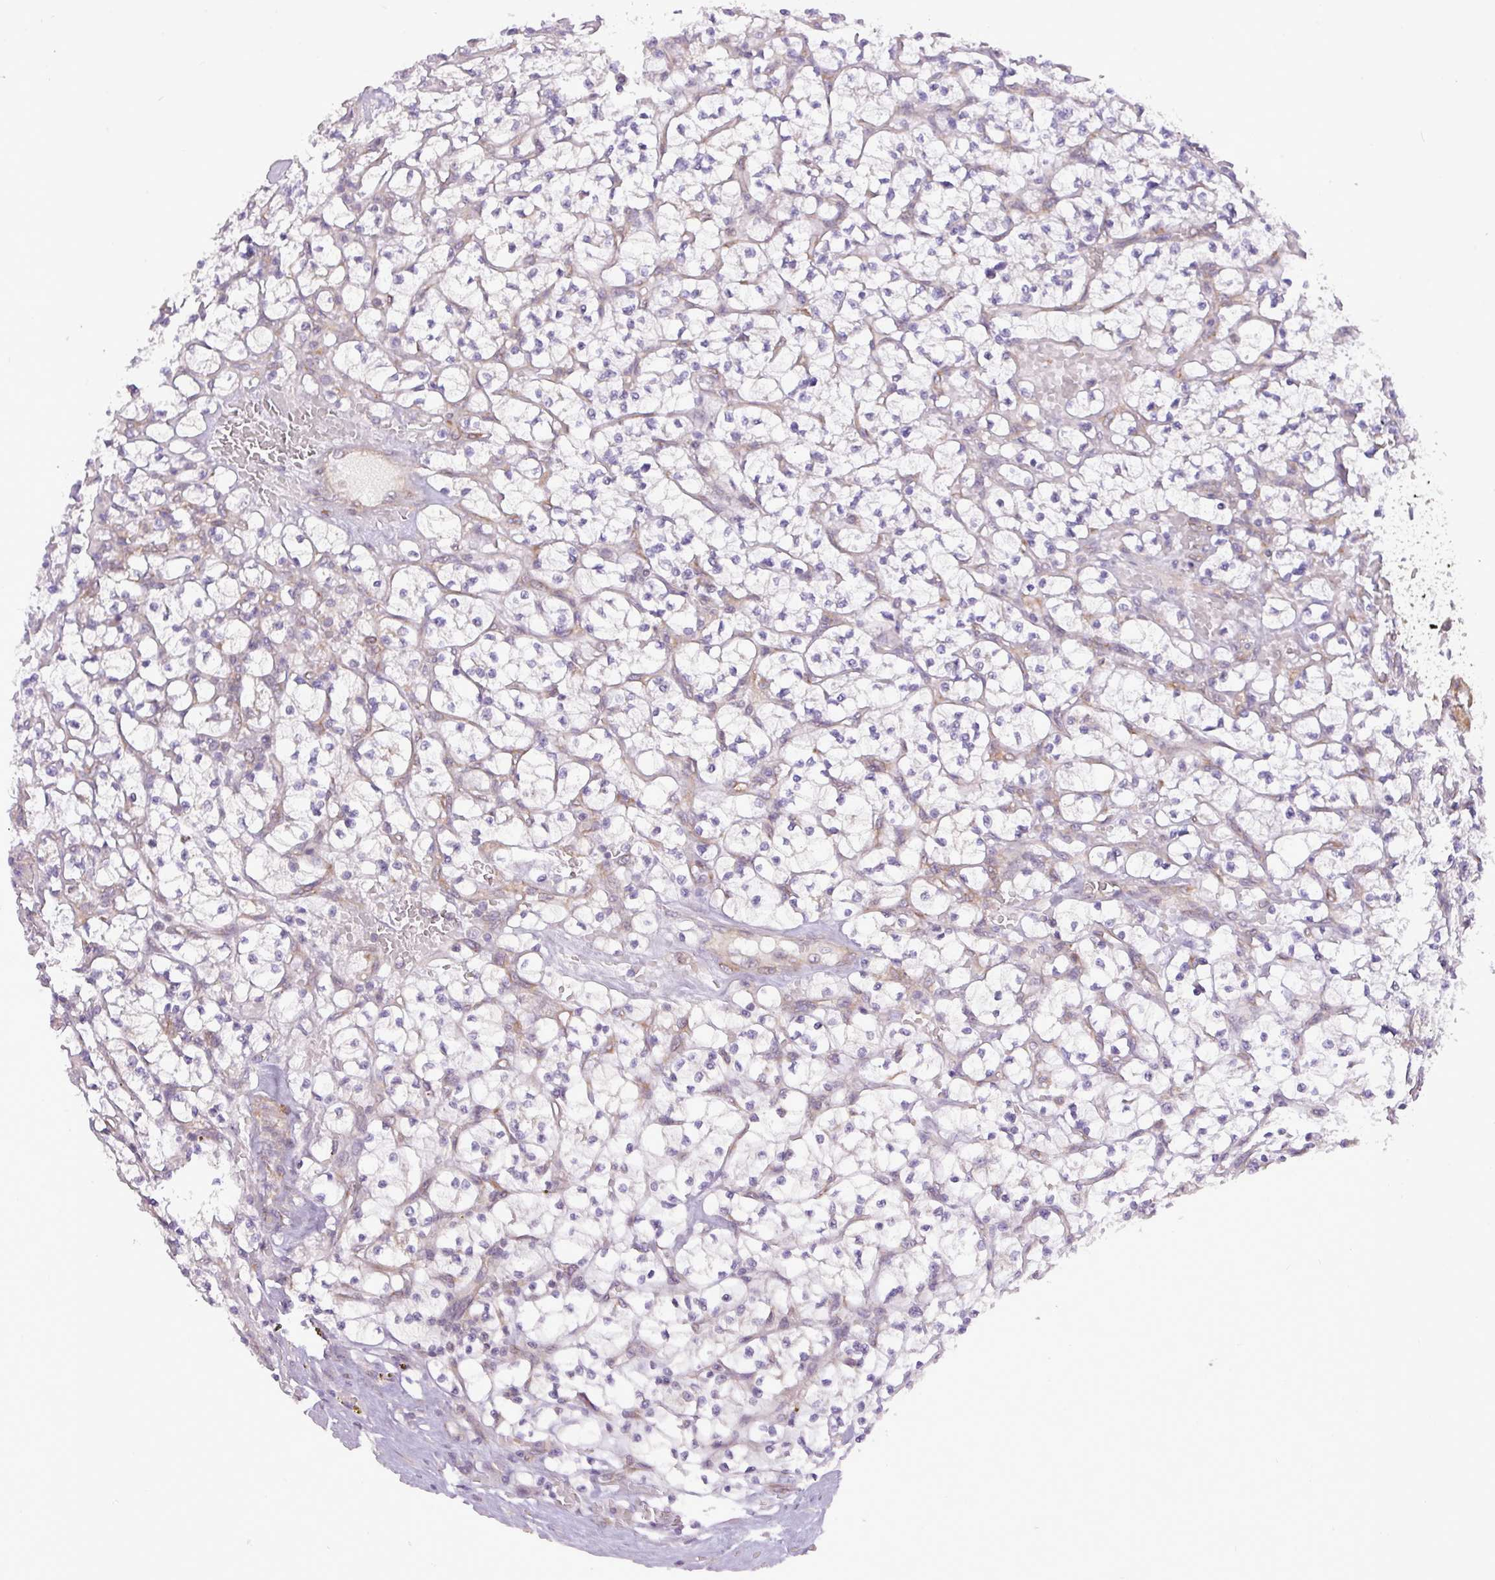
{"staining": {"intensity": "negative", "quantity": "none", "location": "none"}, "tissue": "renal cancer", "cell_type": "Tumor cells", "image_type": "cancer", "snomed": [{"axis": "morphology", "description": "Adenocarcinoma, NOS"}, {"axis": "topography", "description": "Kidney"}], "caption": "Protein analysis of renal cancer demonstrates no significant expression in tumor cells. (IHC, brightfield microscopy, high magnification).", "gene": "FAM222B", "patient": {"sex": "female", "age": 64}}